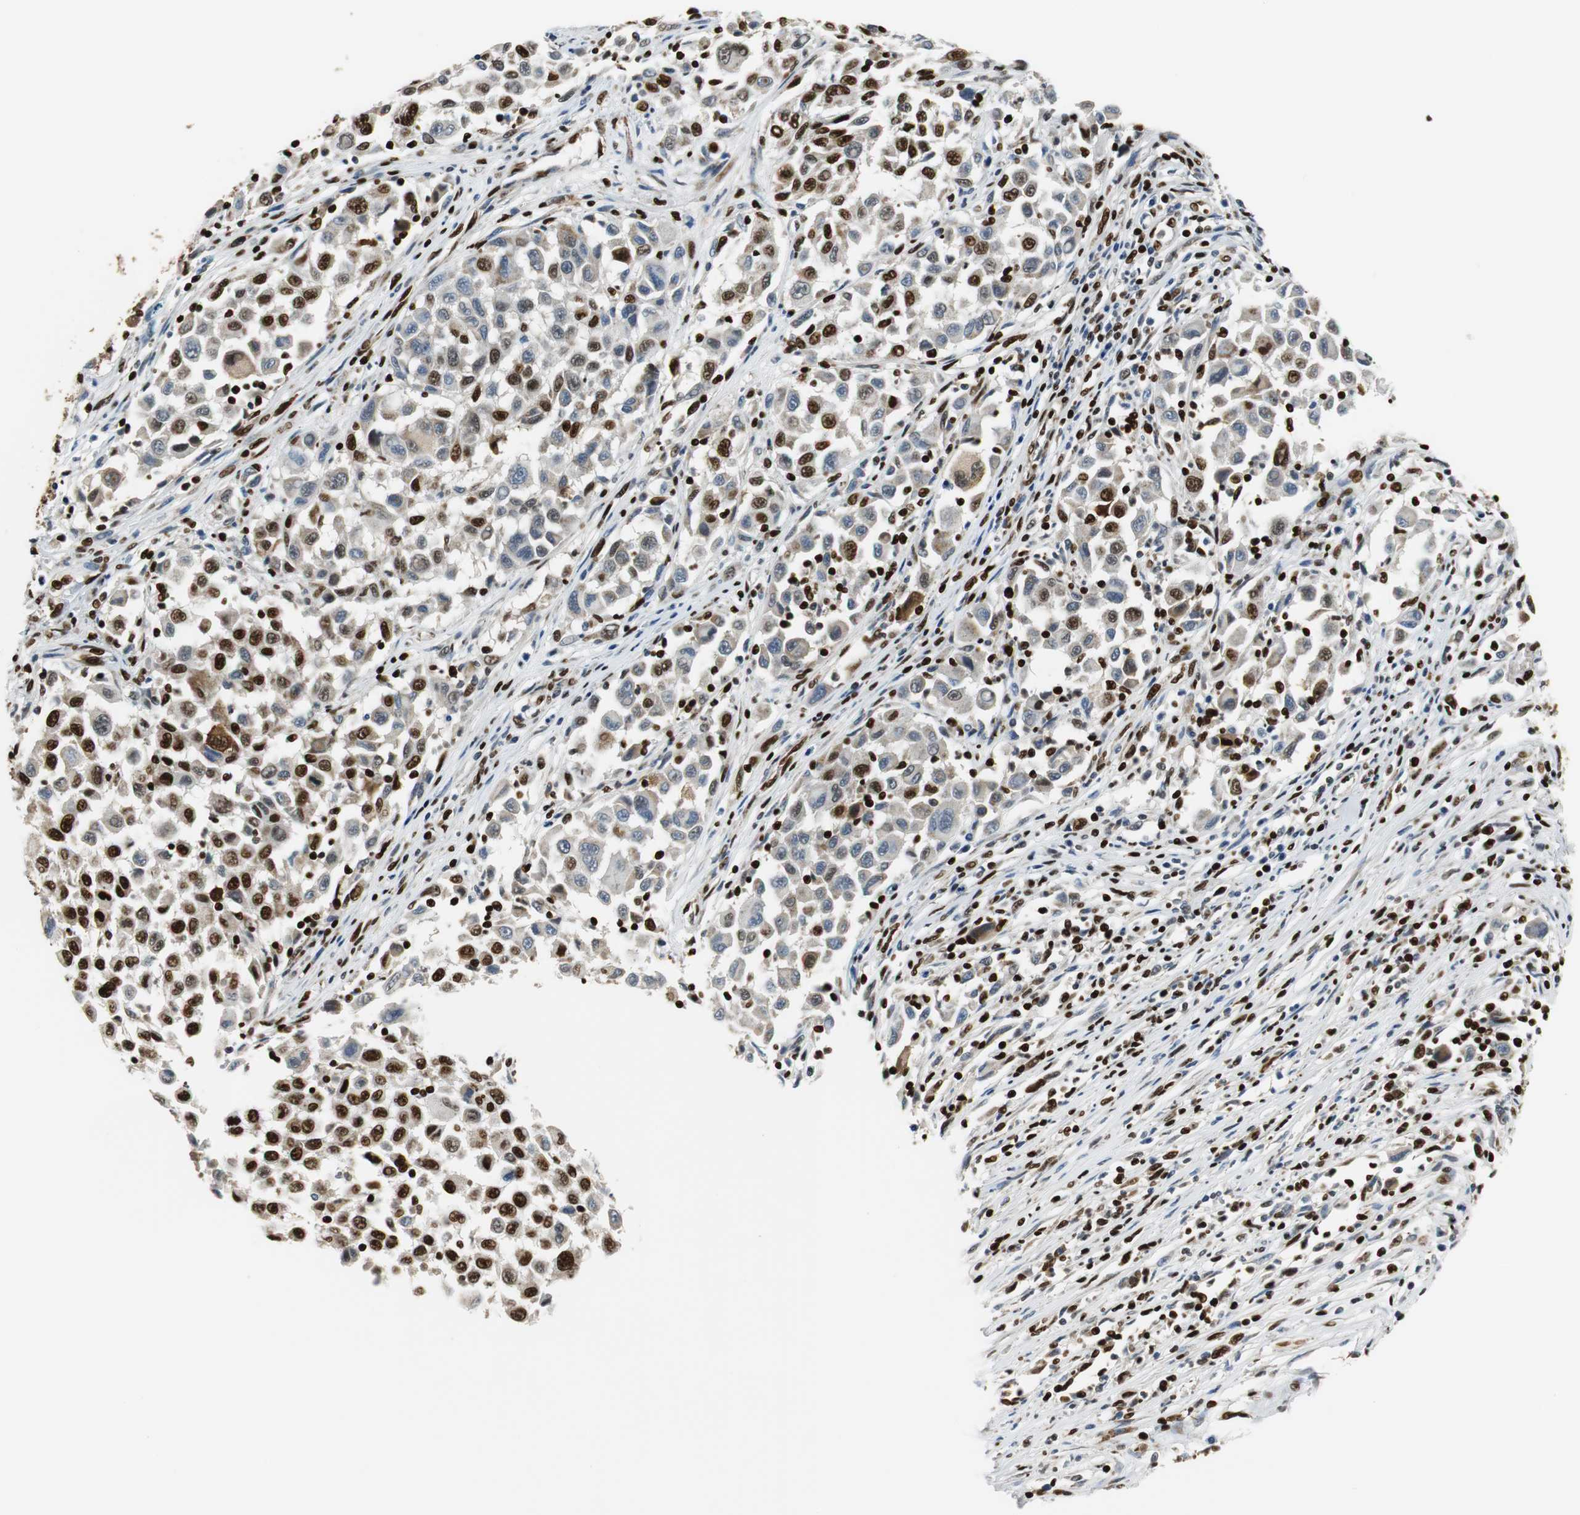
{"staining": {"intensity": "moderate", "quantity": "25%-75%", "location": "nuclear"}, "tissue": "melanoma", "cell_type": "Tumor cells", "image_type": "cancer", "snomed": [{"axis": "morphology", "description": "Malignant melanoma, Metastatic site"}, {"axis": "topography", "description": "Lymph node"}], "caption": "Protein staining shows moderate nuclear positivity in about 25%-75% of tumor cells in malignant melanoma (metastatic site). The protein is stained brown, and the nuclei are stained in blue (DAB (3,3'-diaminobenzidine) IHC with brightfield microscopy, high magnification).", "gene": "HDAC1", "patient": {"sex": "male", "age": 61}}